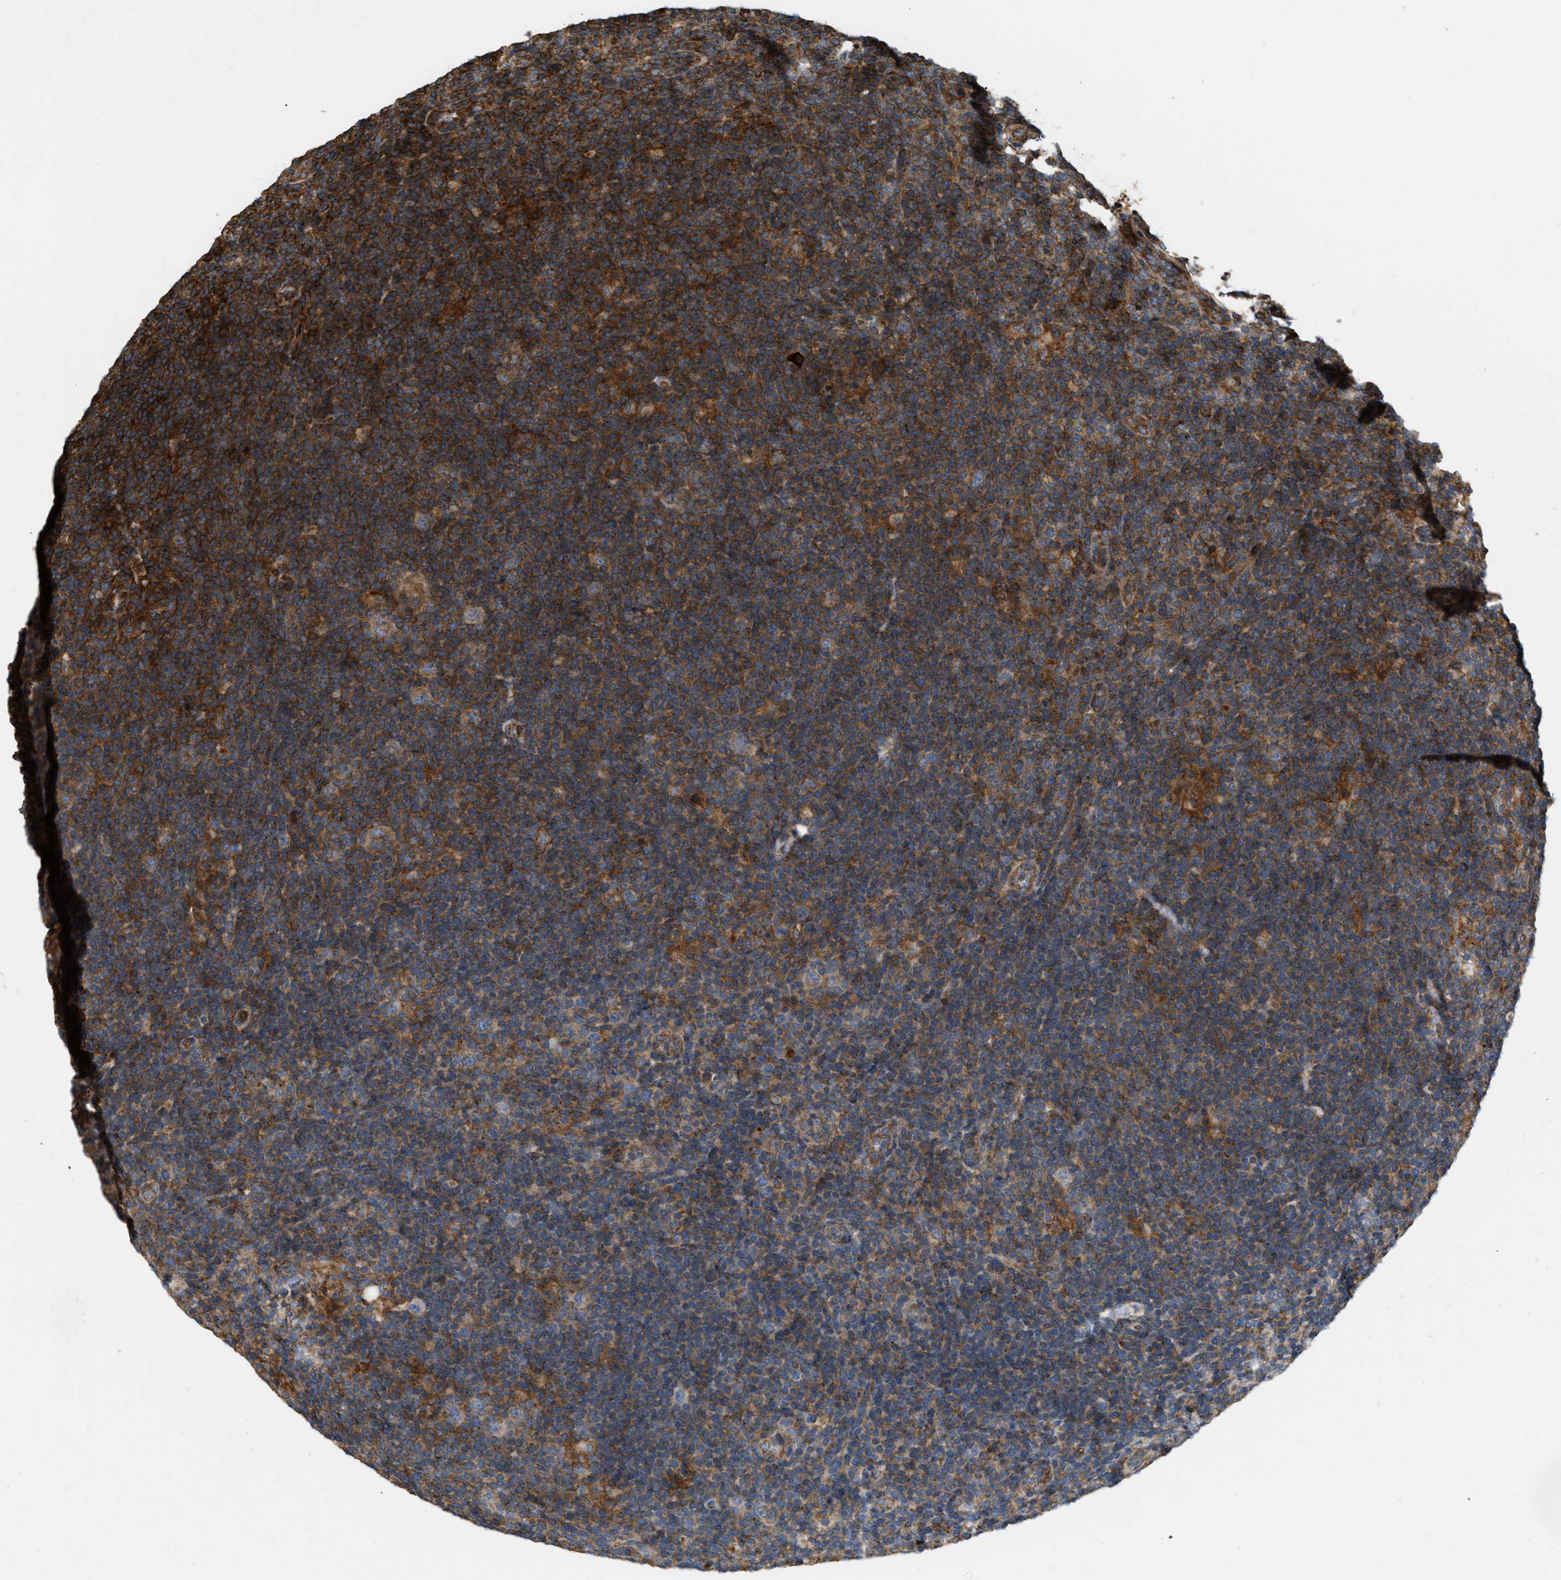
{"staining": {"intensity": "weak", "quantity": "25%-75%", "location": "cytoplasmic/membranous"}, "tissue": "lymphoma", "cell_type": "Tumor cells", "image_type": "cancer", "snomed": [{"axis": "morphology", "description": "Hodgkin's disease, NOS"}, {"axis": "topography", "description": "Lymph node"}], "caption": "Hodgkin's disease stained with immunohistochemistry (IHC) demonstrates weak cytoplasmic/membranous positivity in about 25%-75% of tumor cells.", "gene": "GNB4", "patient": {"sex": "female", "age": 57}}